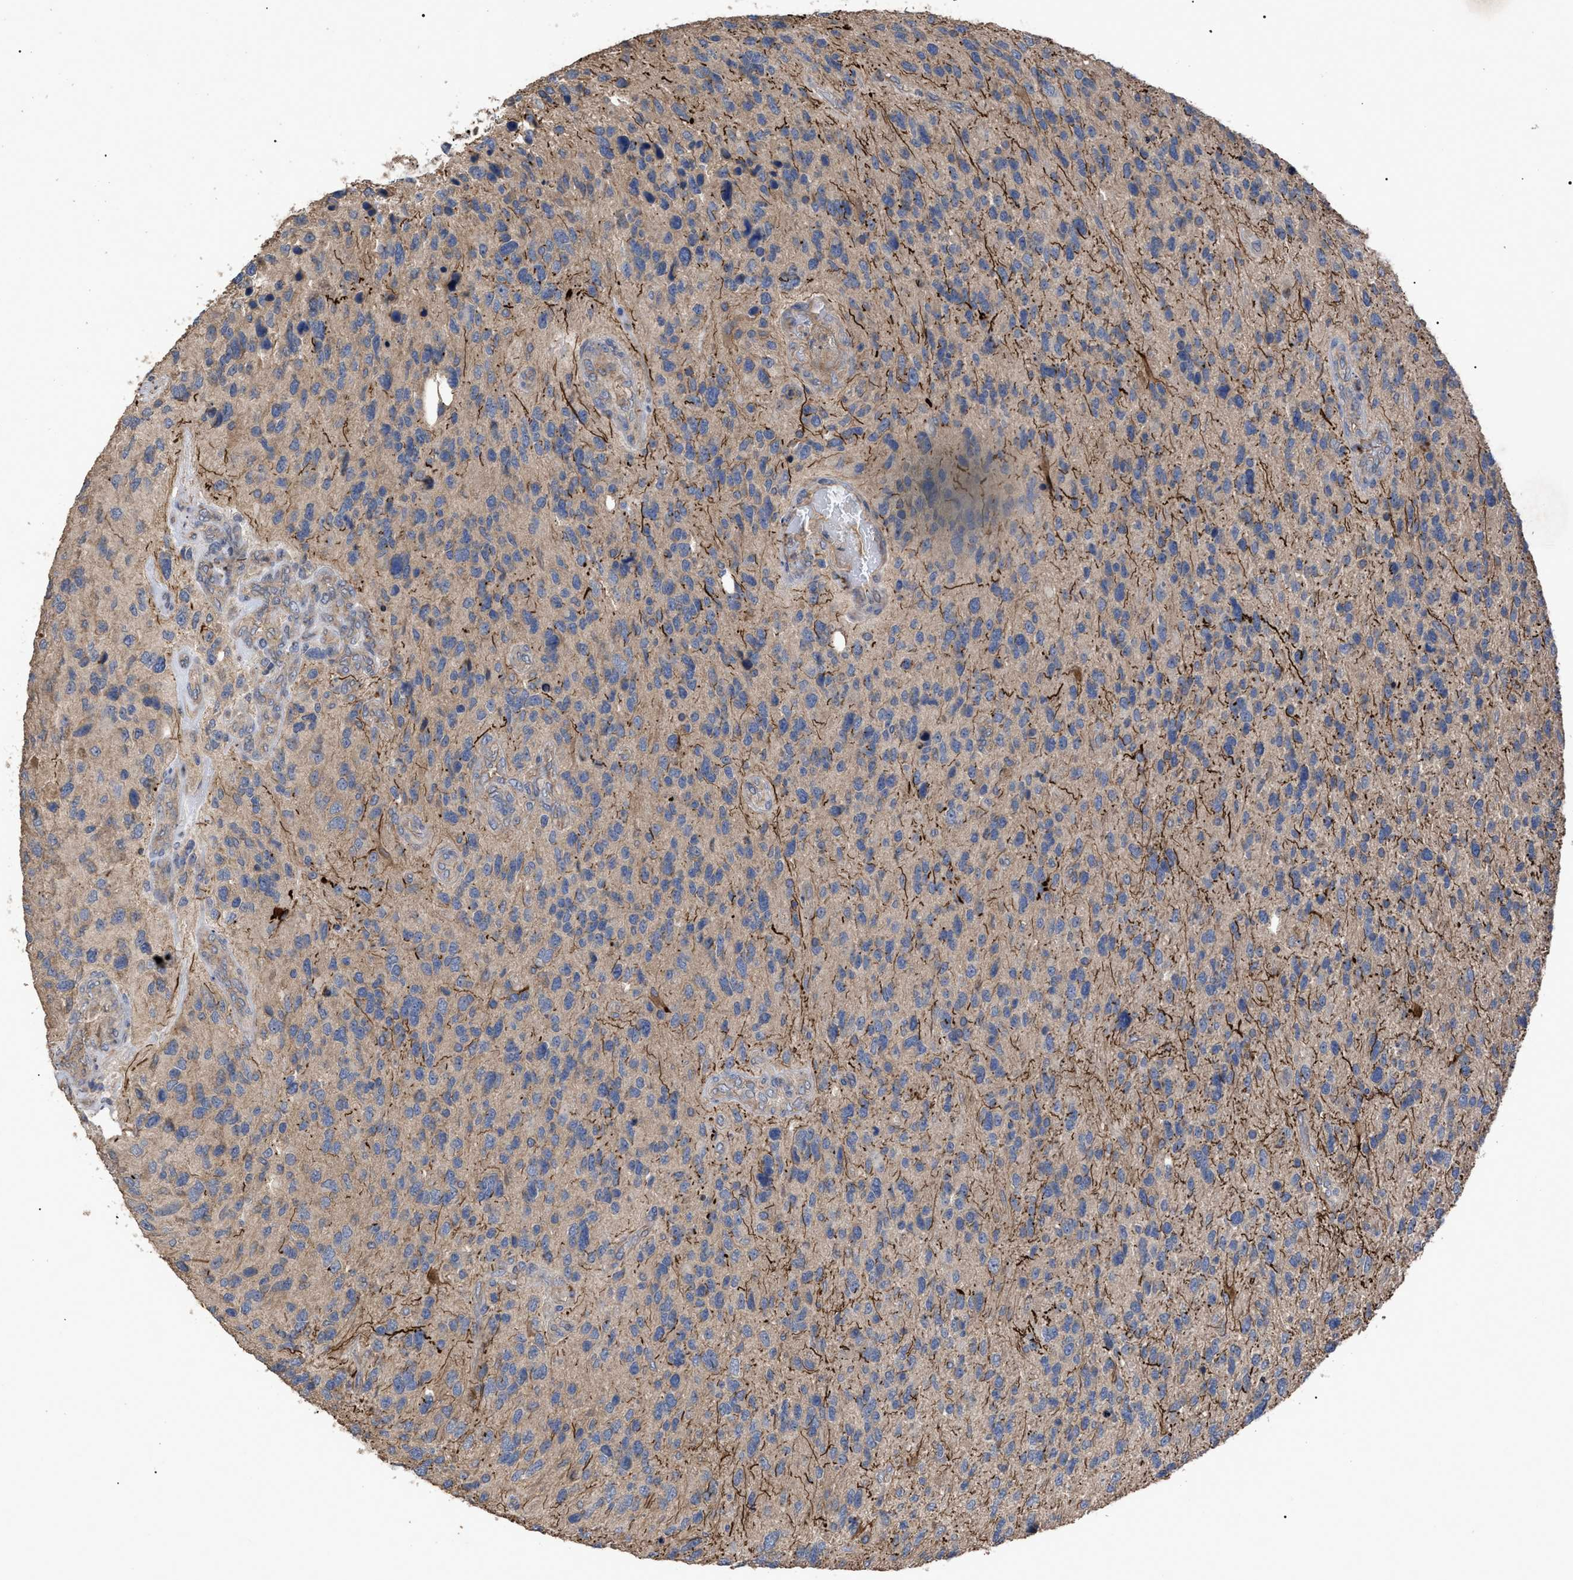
{"staining": {"intensity": "weak", "quantity": "25%-75%", "location": "cytoplasmic/membranous"}, "tissue": "glioma", "cell_type": "Tumor cells", "image_type": "cancer", "snomed": [{"axis": "morphology", "description": "Glioma, malignant, High grade"}, {"axis": "topography", "description": "Brain"}], "caption": "High-grade glioma (malignant) stained for a protein (brown) demonstrates weak cytoplasmic/membranous positive staining in approximately 25%-75% of tumor cells.", "gene": "BTN2A1", "patient": {"sex": "female", "age": 58}}